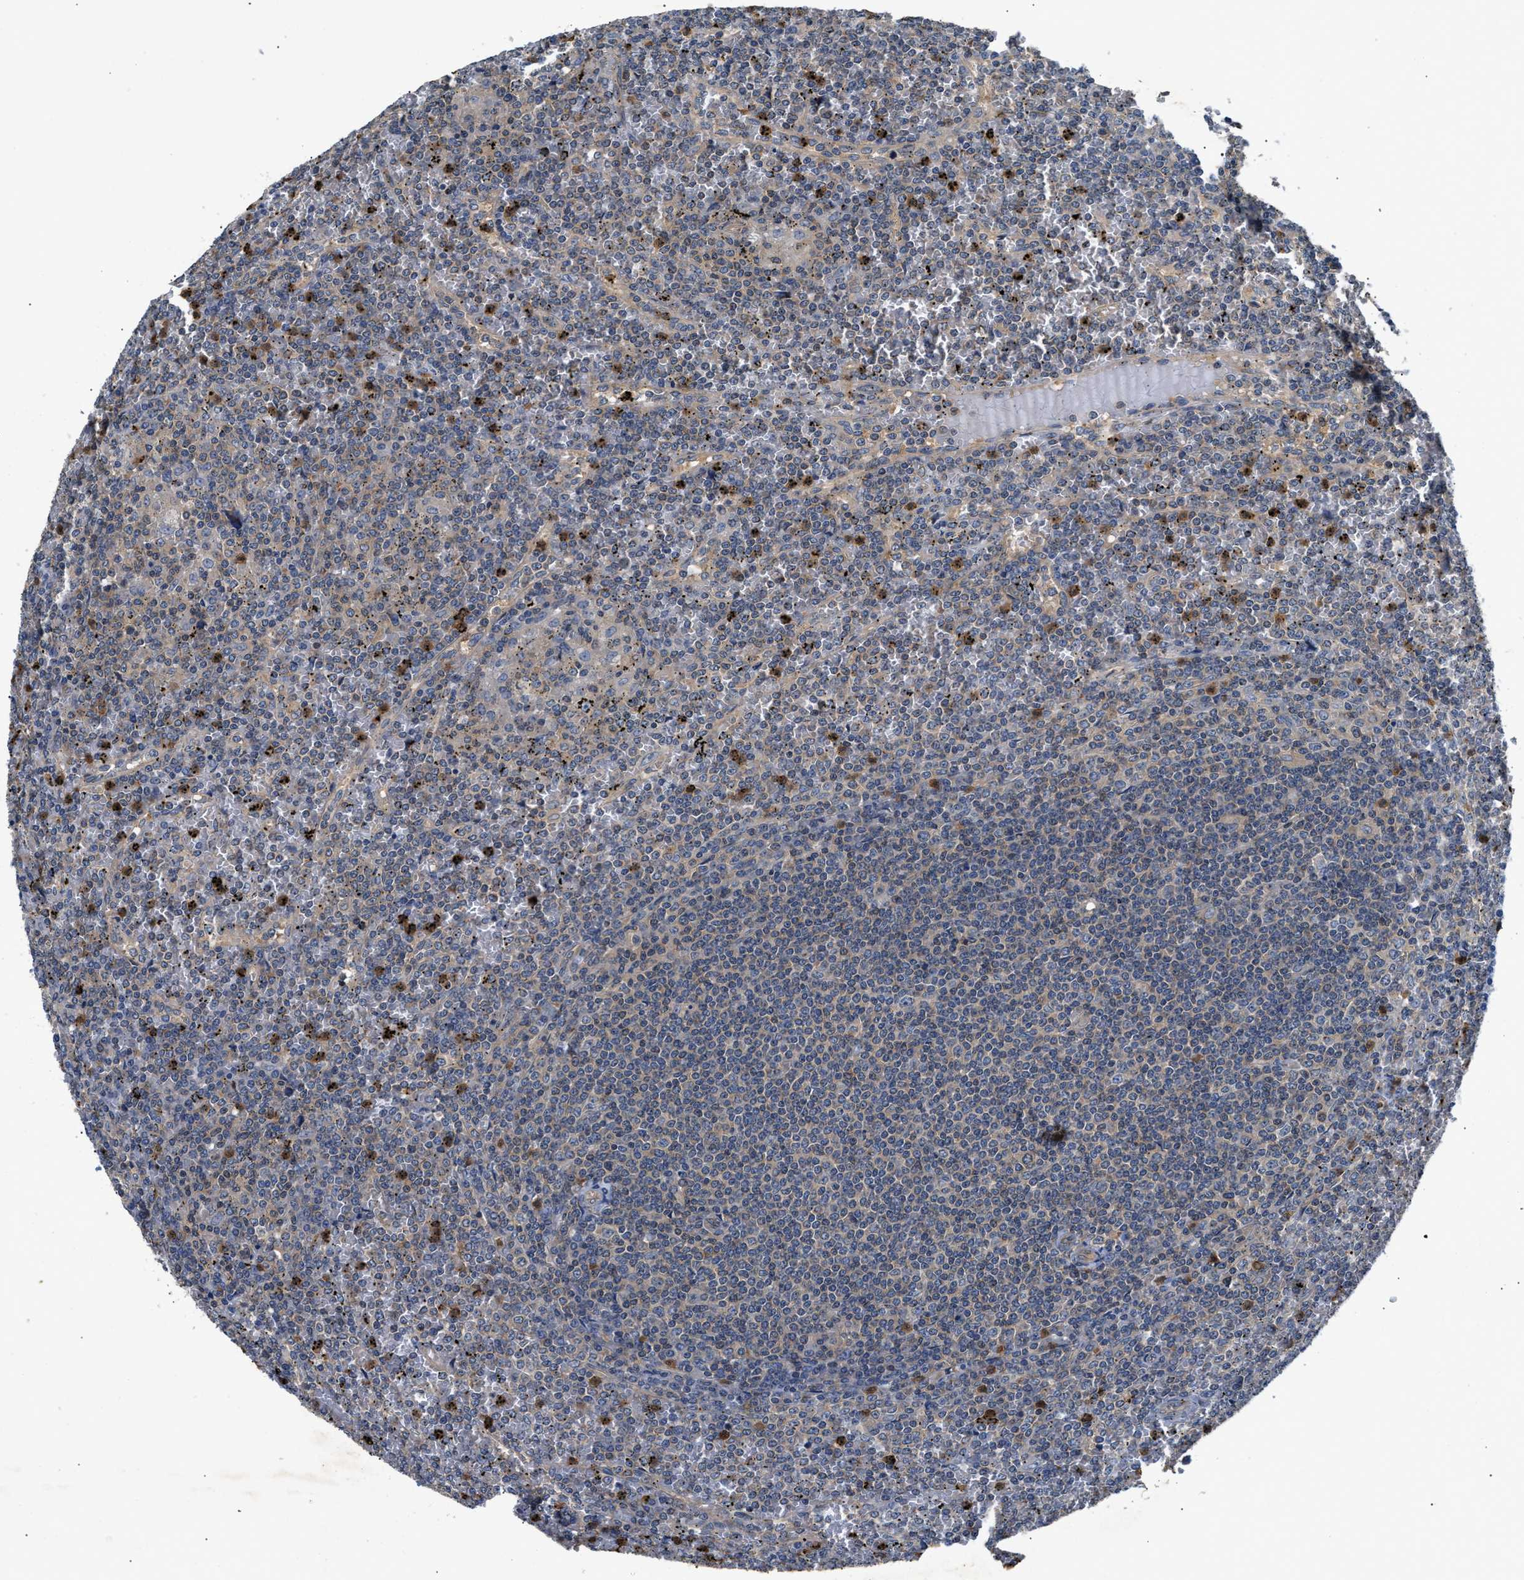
{"staining": {"intensity": "weak", "quantity": "<25%", "location": "cytoplasmic/membranous"}, "tissue": "lymphoma", "cell_type": "Tumor cells", "image_type": "cancer", "snomed": [{"axis": "morphology", "description": "Malignant lymphoma, non-Hodgkin's type, Low grade"}, {"axis": "topography", "description": "Spleen"}], "caption": "Protein analysis of malignant lymphoma, non-Hodgkin's type (low-grade) shows no significant positivity in tumor cells.", "gene": "CHUK", "patient": {"sex": "female", "age": 19}}